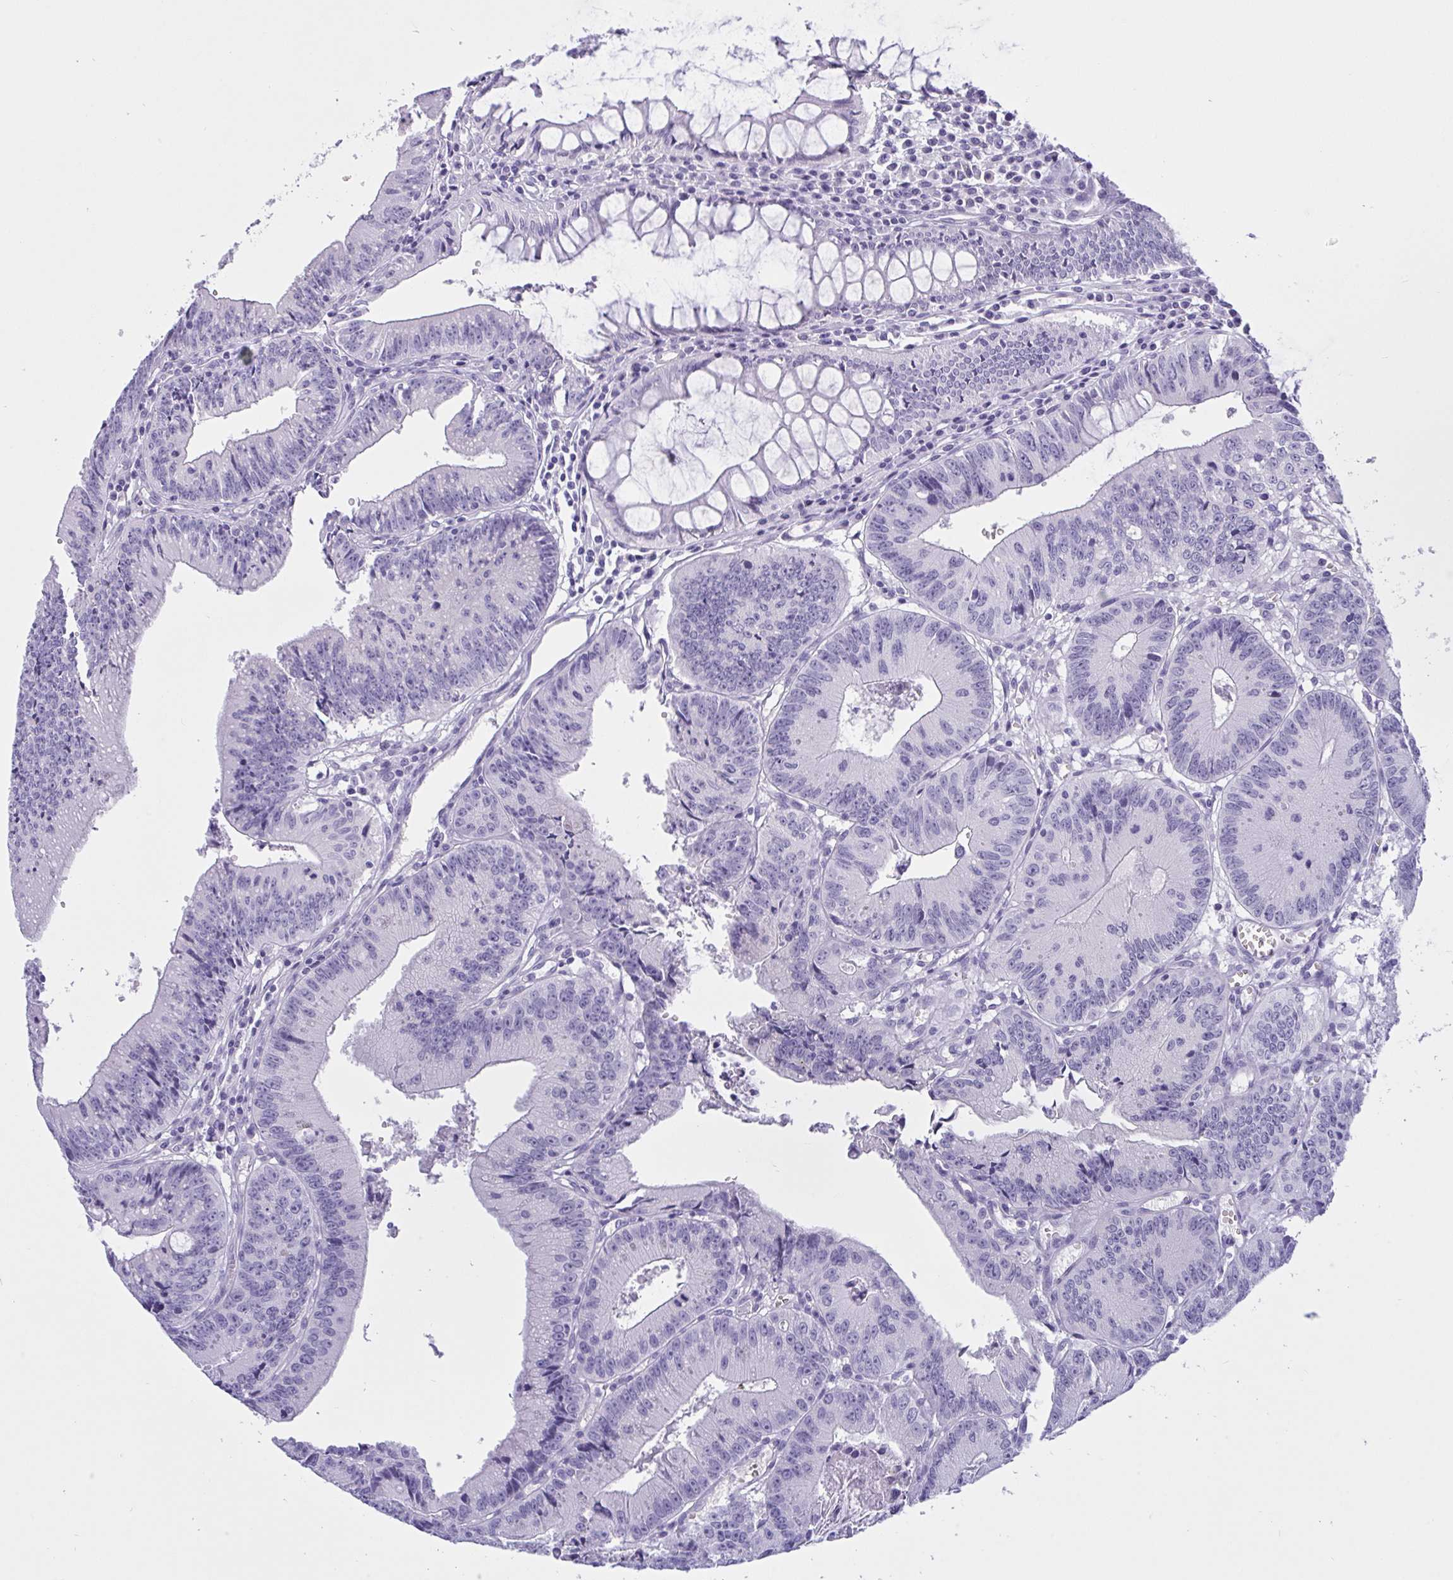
{"staining": {"intensity": "negative", "quantity": "none", "location": "none"}, "tissue": "colorectal cancer", "cell_type": "Tumor cells", "image_type": "cancer", "snomed": [{"axis": "morphology", "description": "Adenocarcinoma, NOS"}, {"axis": "topography", "description": "Rectum"}], "caption": "IHC photomicrograph of neoplastic tissue: human colorectal adenocarcinoma stained with DAB (3,3'-diaminobenzidine) reveals no significant protein positivity in tumor cells. (Stains: DAB immunohistochemistry with hematoxylin counter stain, Microscopy: brightfield microscopy at high magnification).", "gene": "OXLD1", "patient": {"sex": "female", "age": 81}}